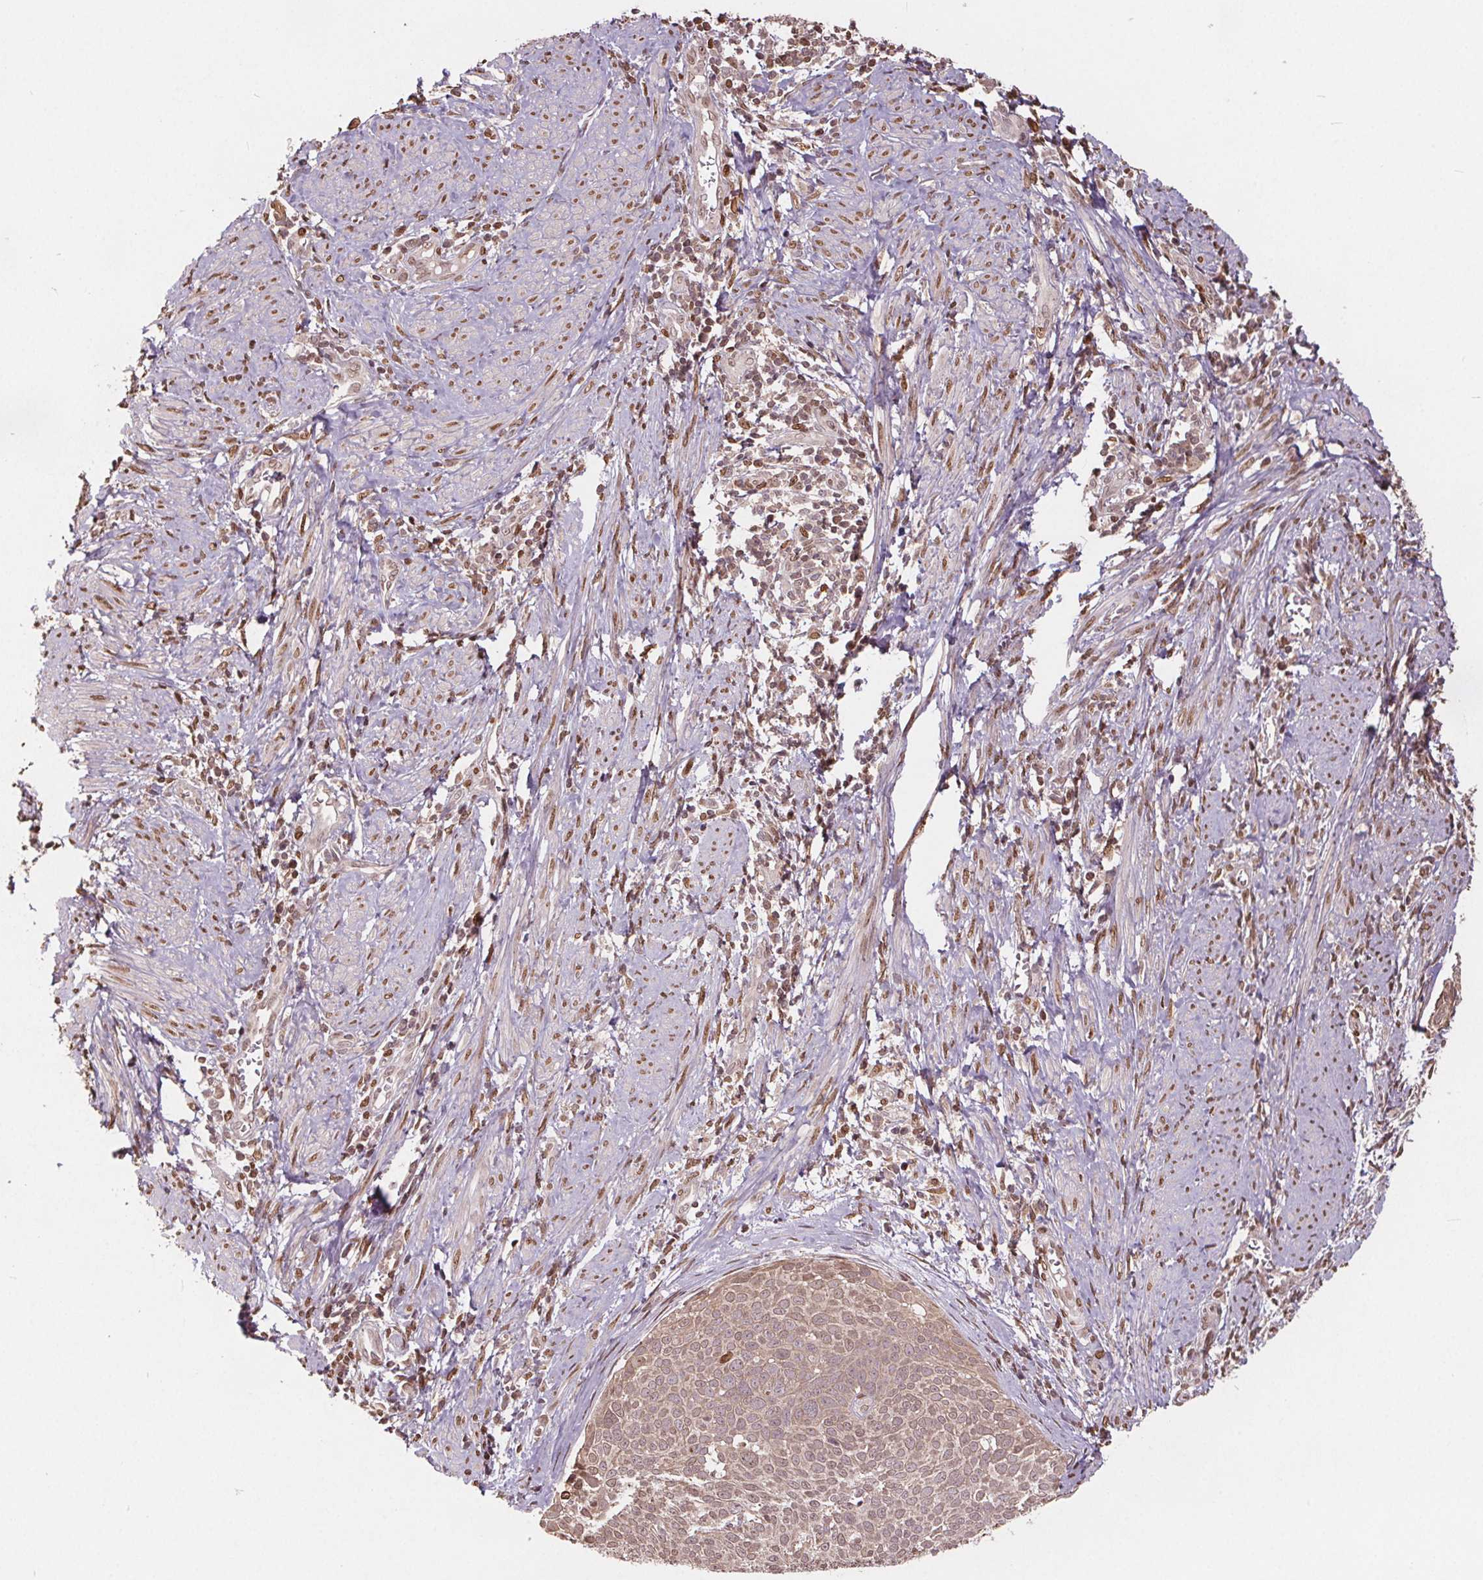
{"staining": {"intensity": "weak", "quantity": ">75%", "location": "cytoplasmic/membranous,nuclear"}, "tissue": "cervical cancer", "cell_type": "Tumor cells", "image_type": "cancer", "snomed": [{"axis": "morphology", "description": "Squamous cell carcinoma, NOS"}, {"axis": "topography", "description": "Cervix"}], "caption": "Cervical cancer stained with a brown dye exhibits weak cytoplasmic/membranous and nuclear positive staining in about >75% of tumor cells.", "gene": "HIF1AN", "patient": {"sex": "female", "age": 39}}